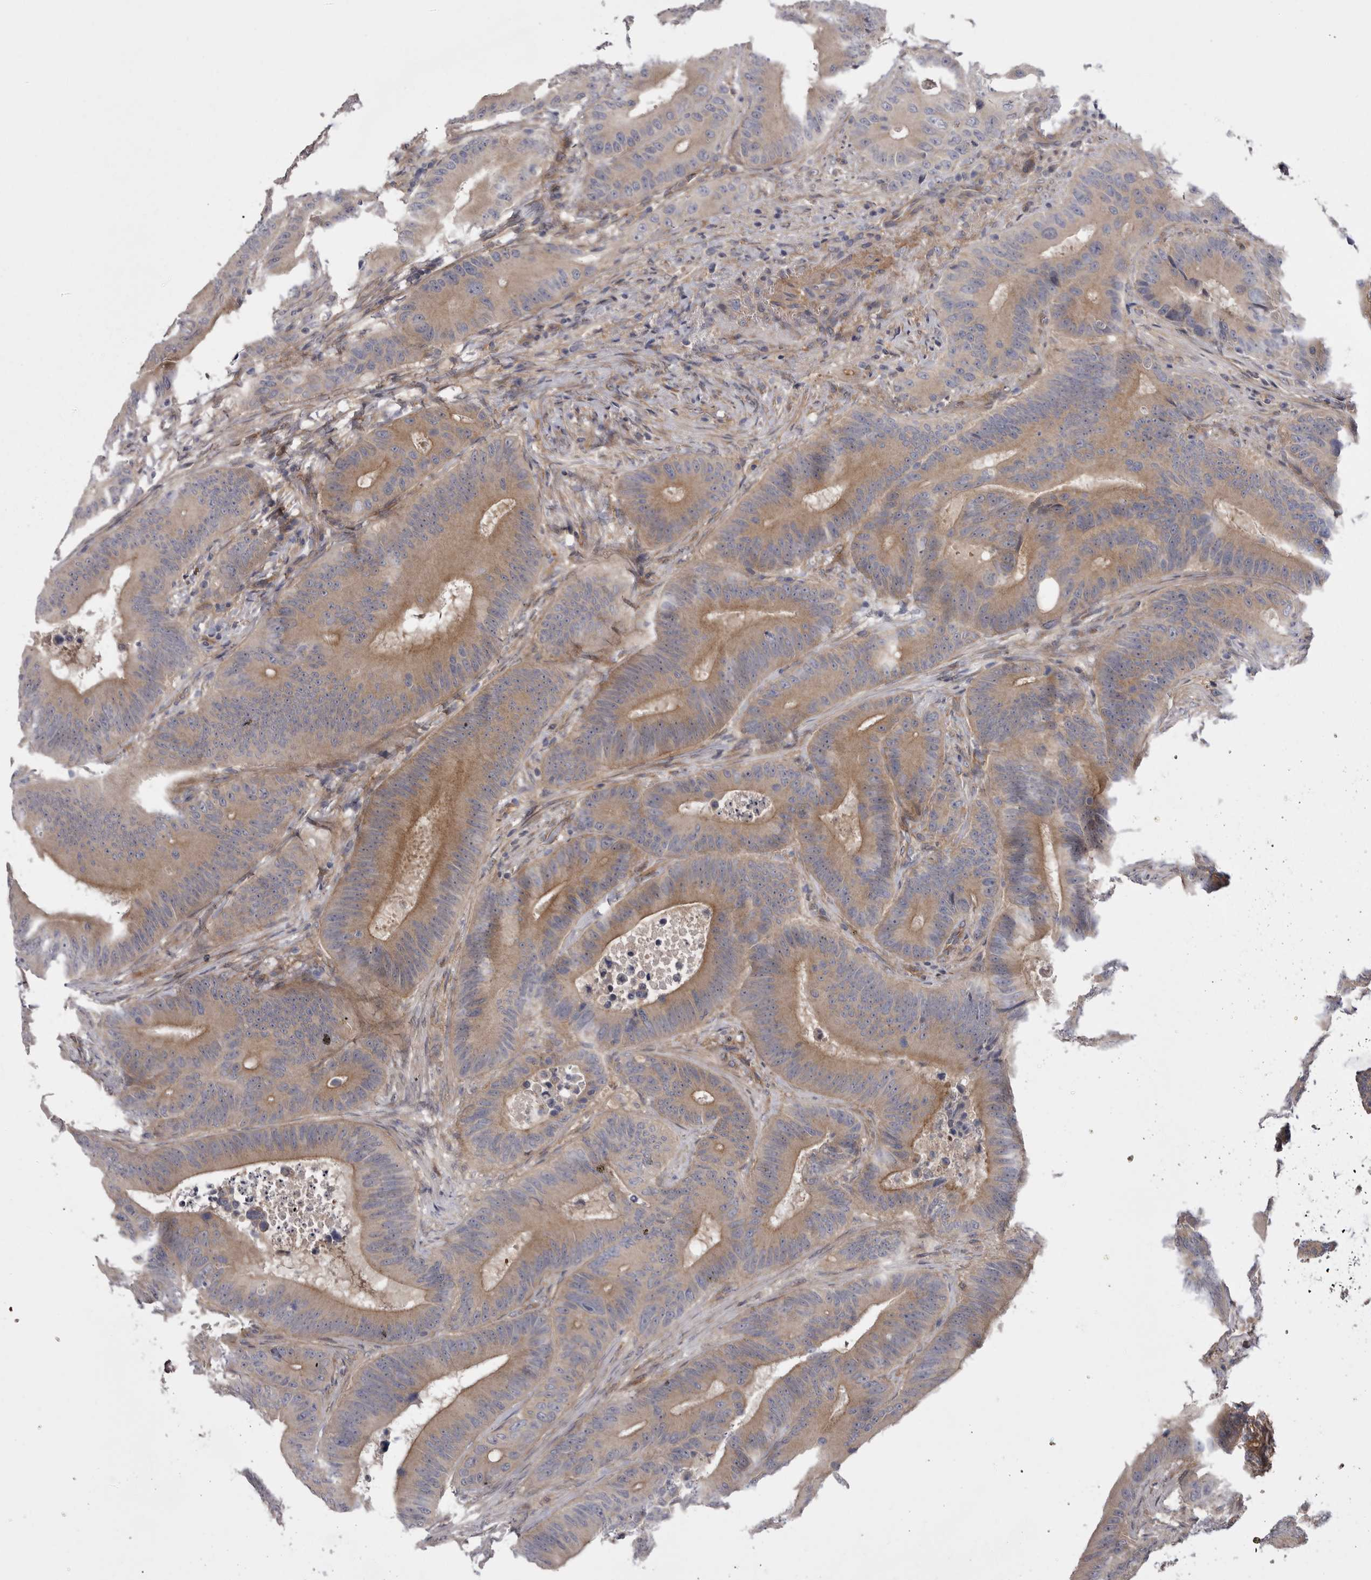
{"staining": {"intensity": "moderate", "quantity": "25%-75%", "location": "cytoplasmic/membranous"}, "tissue": "colorectal cancer", "cell_type": "Tumor cells", "image_type": "cancer", "snomed": [{"axis": "morphology", "description": "Adenocarcinoma, NOS"}, {"axis": "topography", "description": "Colon"}], "caption": "The image shows staining of adenocarcinoma (colorectal), revealing moderate cytoplasmic/membranous protein expression (brown color) within tumor cells.", "gene": "OSBPL9", "patient": {"sex": "male", "age": 83}}